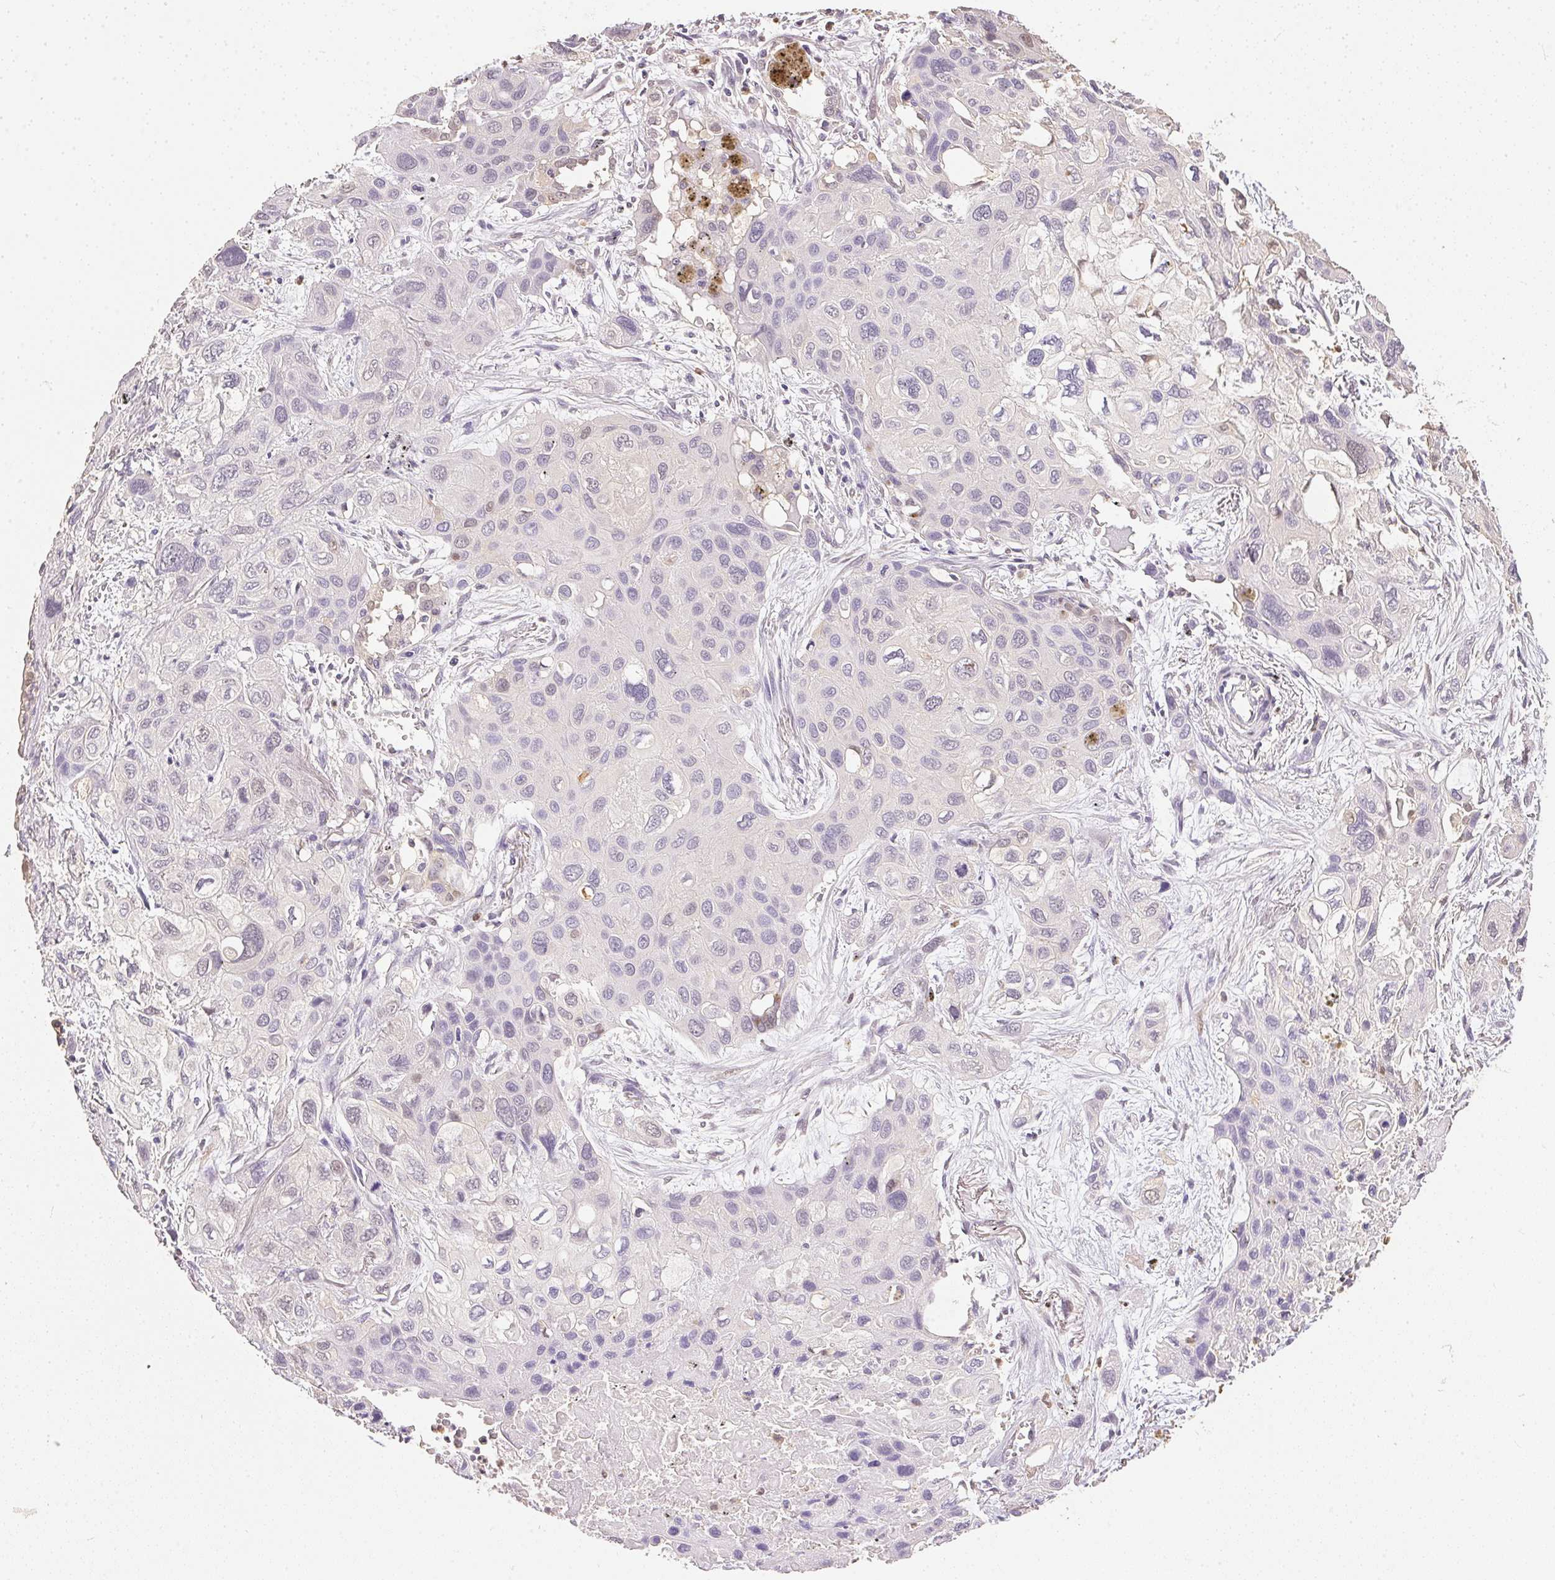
{"staining": {"intensity": "negative", "quantity": "none", "location": "none"}, "tissue": "lung cancer", "cell_type": "Tumor cells", "image_type": "cancer", "snomed": [{"axis": "morphology", "description": "Squamous cell carcinoma, NOS"}, {"axis": "morphology", "description": "Squamous cell carcinoma, metastatic, NOS"}, {"axis": "topography", "description": "Lung"}], "caption": "Squamous cell carcinoma (lung) stained for a protein using immunohistochemistry exhibits no staining tumor cells.", "gene": "S100A3", "patient": {"sex": "male", "age": 59}}